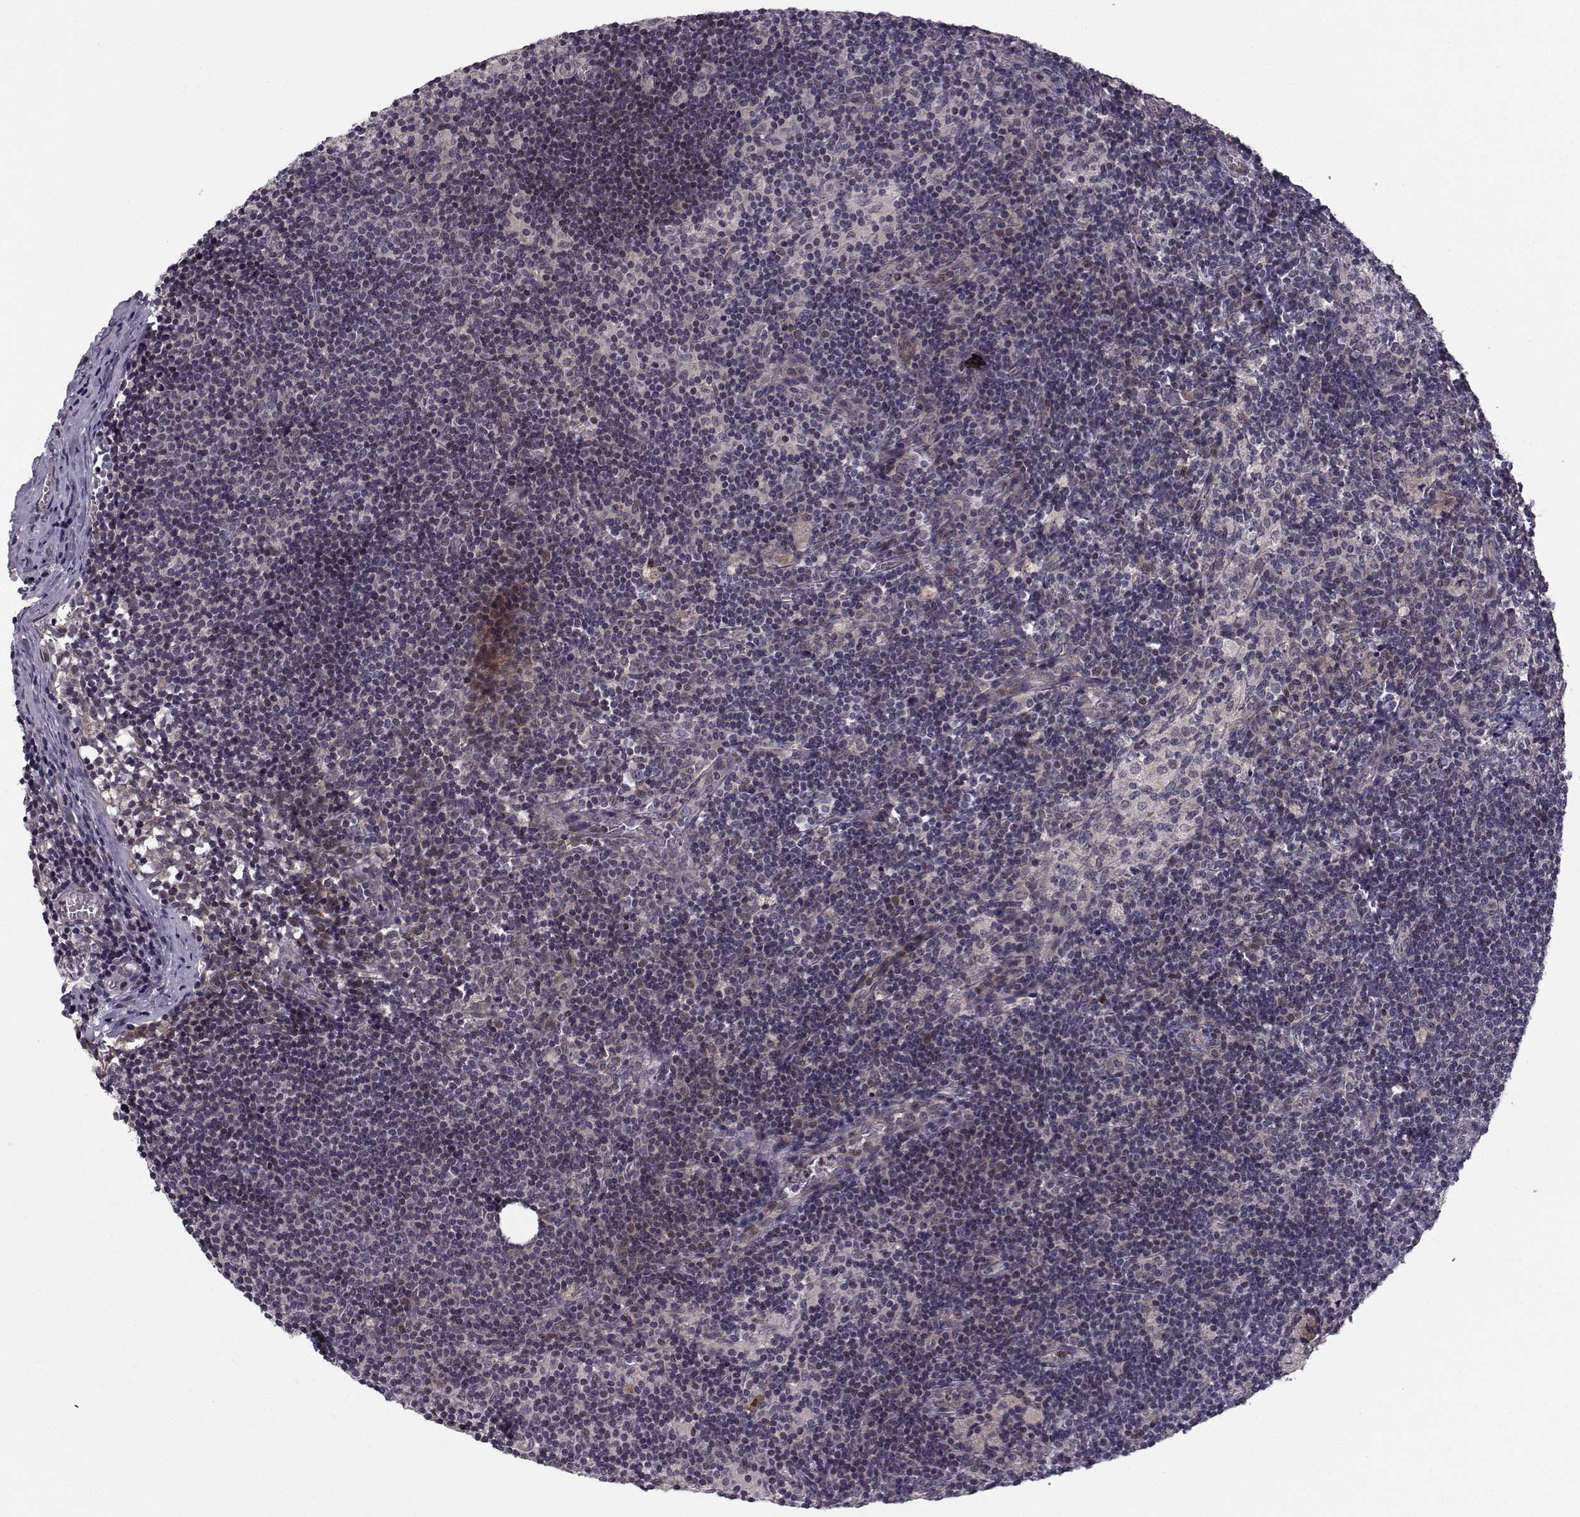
{"staining": {"intensity": "negative", "quantity": "none", "location": "none"}, "tissue": "lymph node", "cell_type": "Germinal center cells", "image_type": "normal", "snomed": [{"axis": "morphology", "description": "Normal tissue, NOS"}, {"axis": "topography", "description": "Lymph node"}], "caption": "The immunohistochemistry (IHC) histopathology image has no significant expression in germinal center cells of lymph node.", "gene": "APC", "patient": {"sex": "female", "age": 52}}